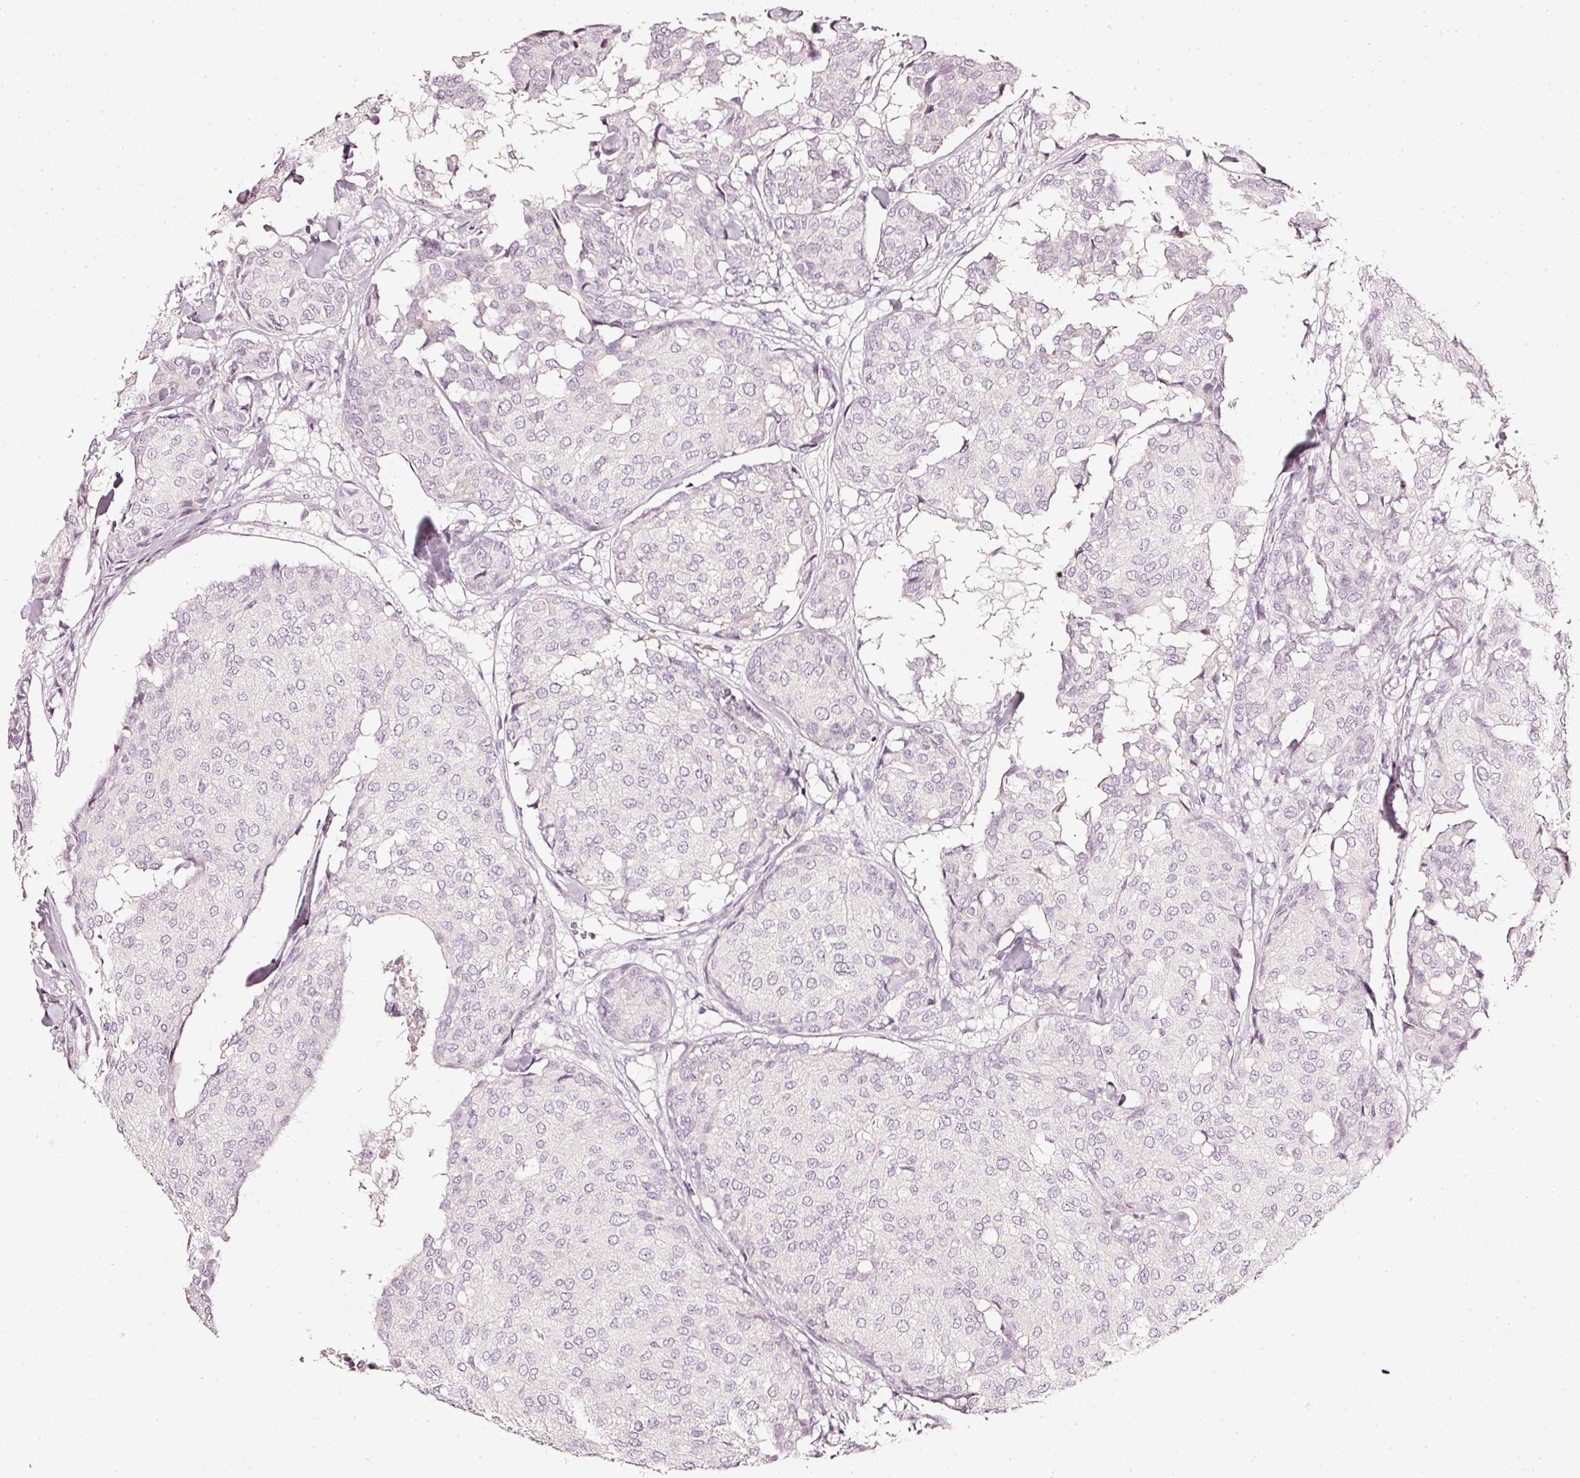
{"staining": {"intensity": "negative", "quantity": "none", "location": "none"}, "tissue": "breast cancer", "cell_type": "Tumor cells", "image_type": "cancer", "snomed": [{"axis": "morphology", "description": "Duct carcinoma"}, {"axis": "topography", "description": "Breast"}], "caption": "Human infiltrating ductal carcinoma (breast) stained for a protein using IHC displays no expression in tumor cells.", "gene": "CNP", "patient": {"sex": "female", "age": 75}}